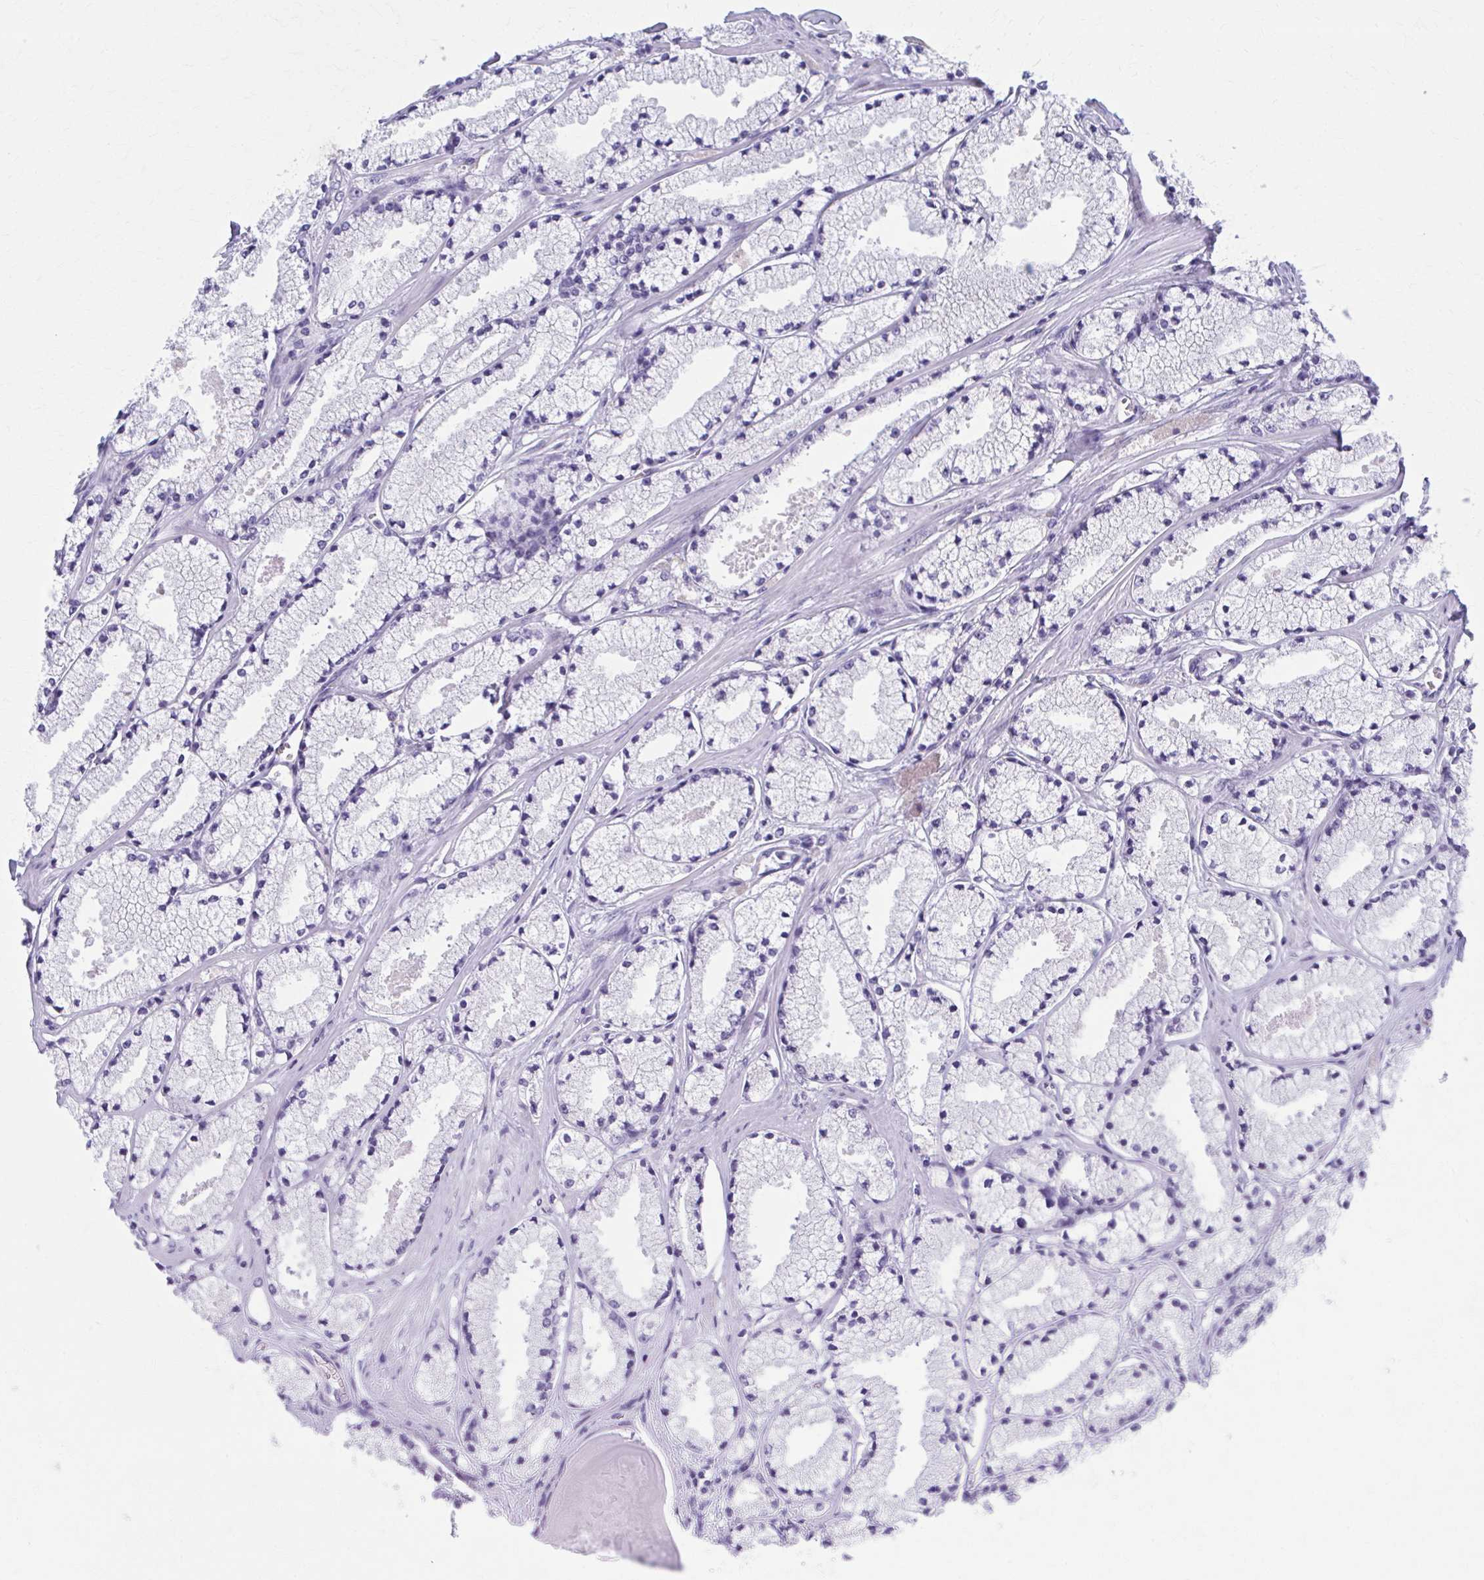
{"staining": {"intensity": "negative", "quantity": "none", "location": "none"}, "tissue": "prostate cancer", "cell_type": "Tumor cells", "image_type": "cancer", "snomed": [{"axis": "morphology", "description": "Adenocarcinoma, High grade"}, {"axis": "topography", "description": "Prostate"}], "caption": "DAB immunohistochemical staining of human high-grade adenocarcinoma (prostate) demonstrates no significant expression in tumor cells.", "gene": "CCDC105", "patient": {"sex": "male", "age": 63}}